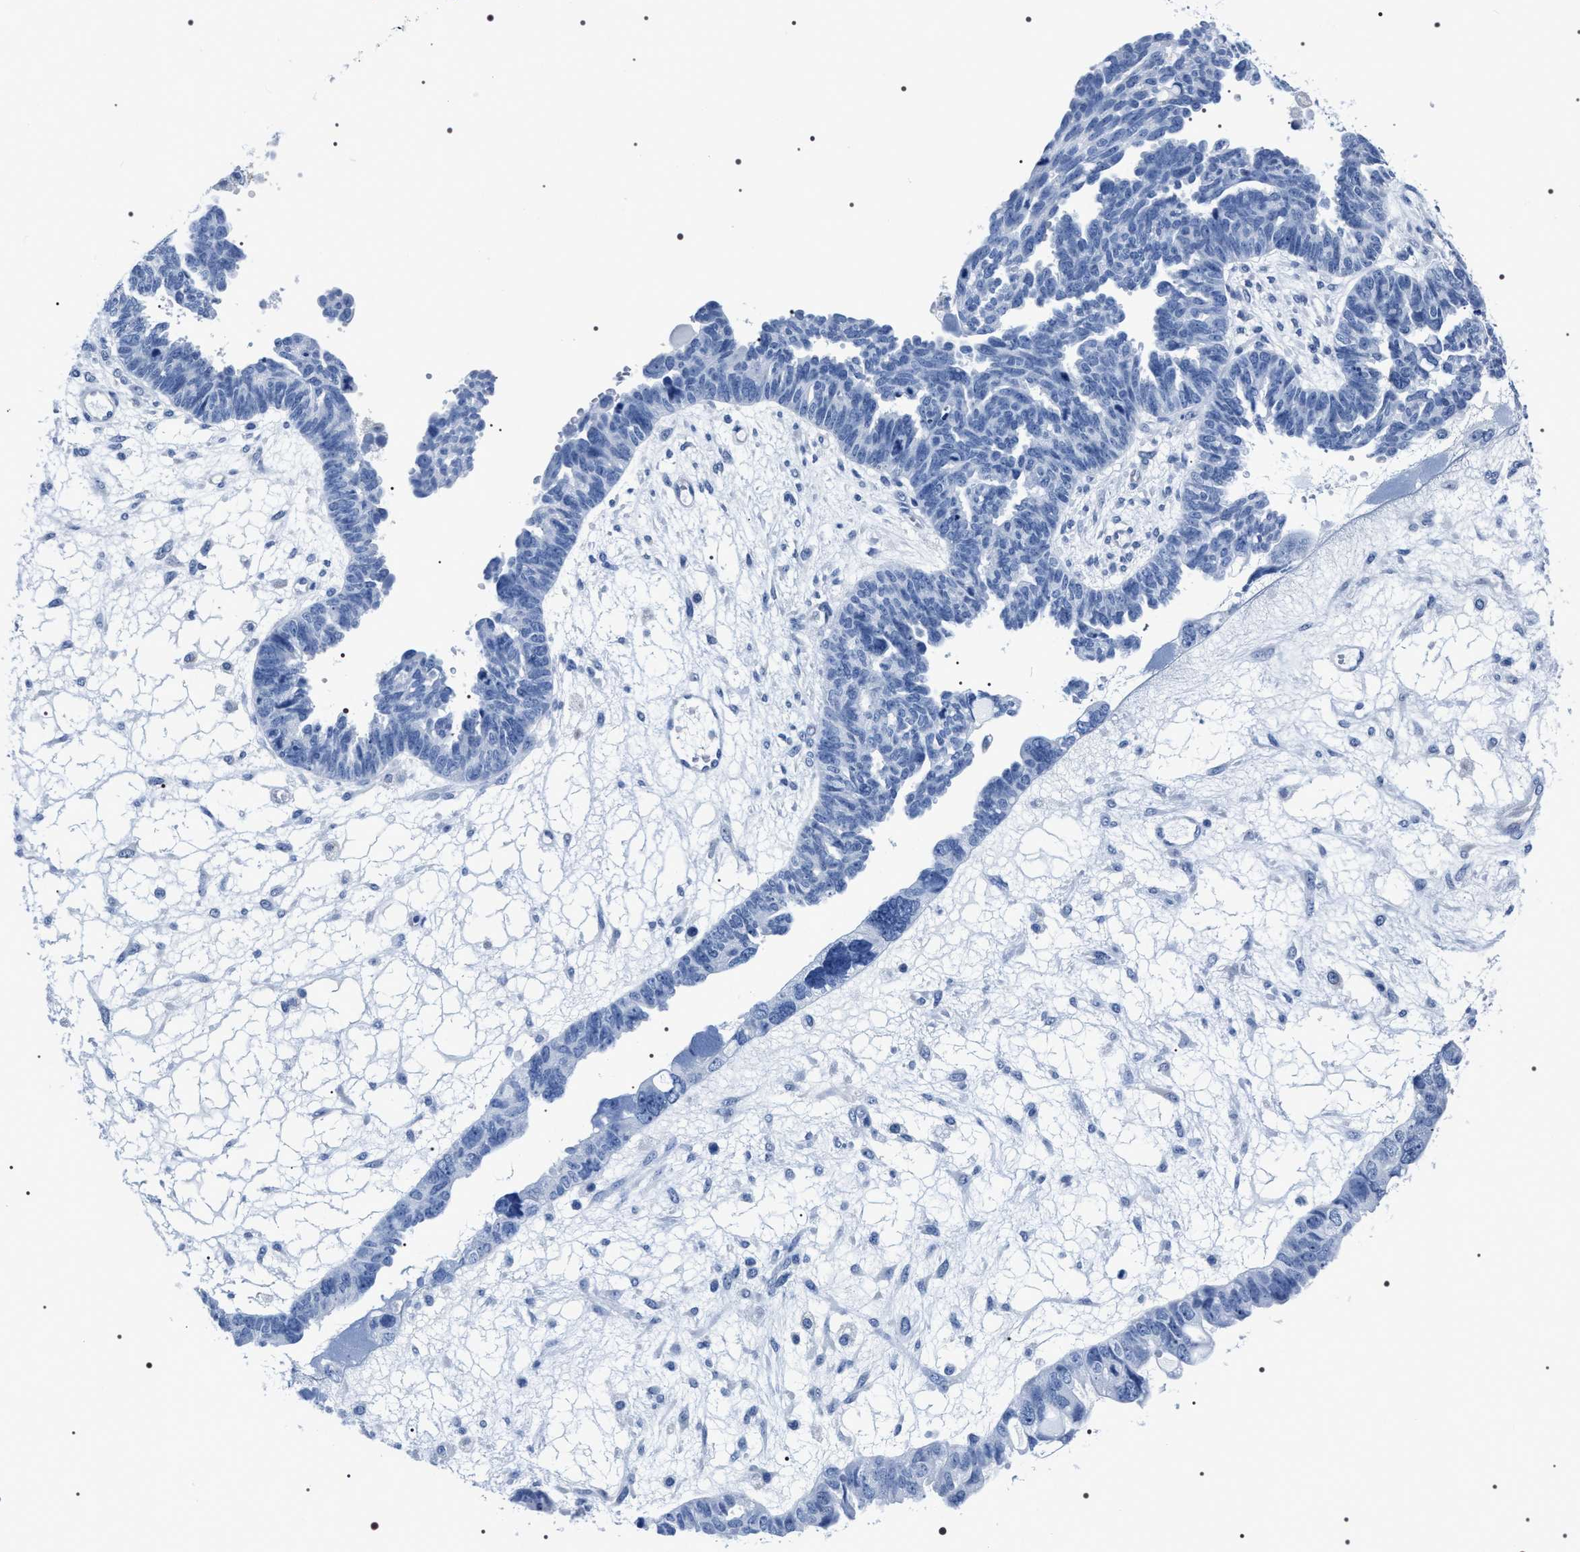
{"staining": {"intensity": "negative", "quantity": "none", "location": "none"}, "tissue": "ovarian cancer", "cell_type": "Tumor cells", "image_type": "cancer", "snomed": [{"axis": "morphology", "description": "Cystadenocarcinoma, serous, NOS"}, {"axis": "topography", "description": "Ovary"}], "caption": "This is an IHC micrograph of ovarian cancer (serous cystadenocarcinoma). There is no expression in tumor cells.", "gene": "ADH4", "patient": {"sex": "female", "age": 79}}